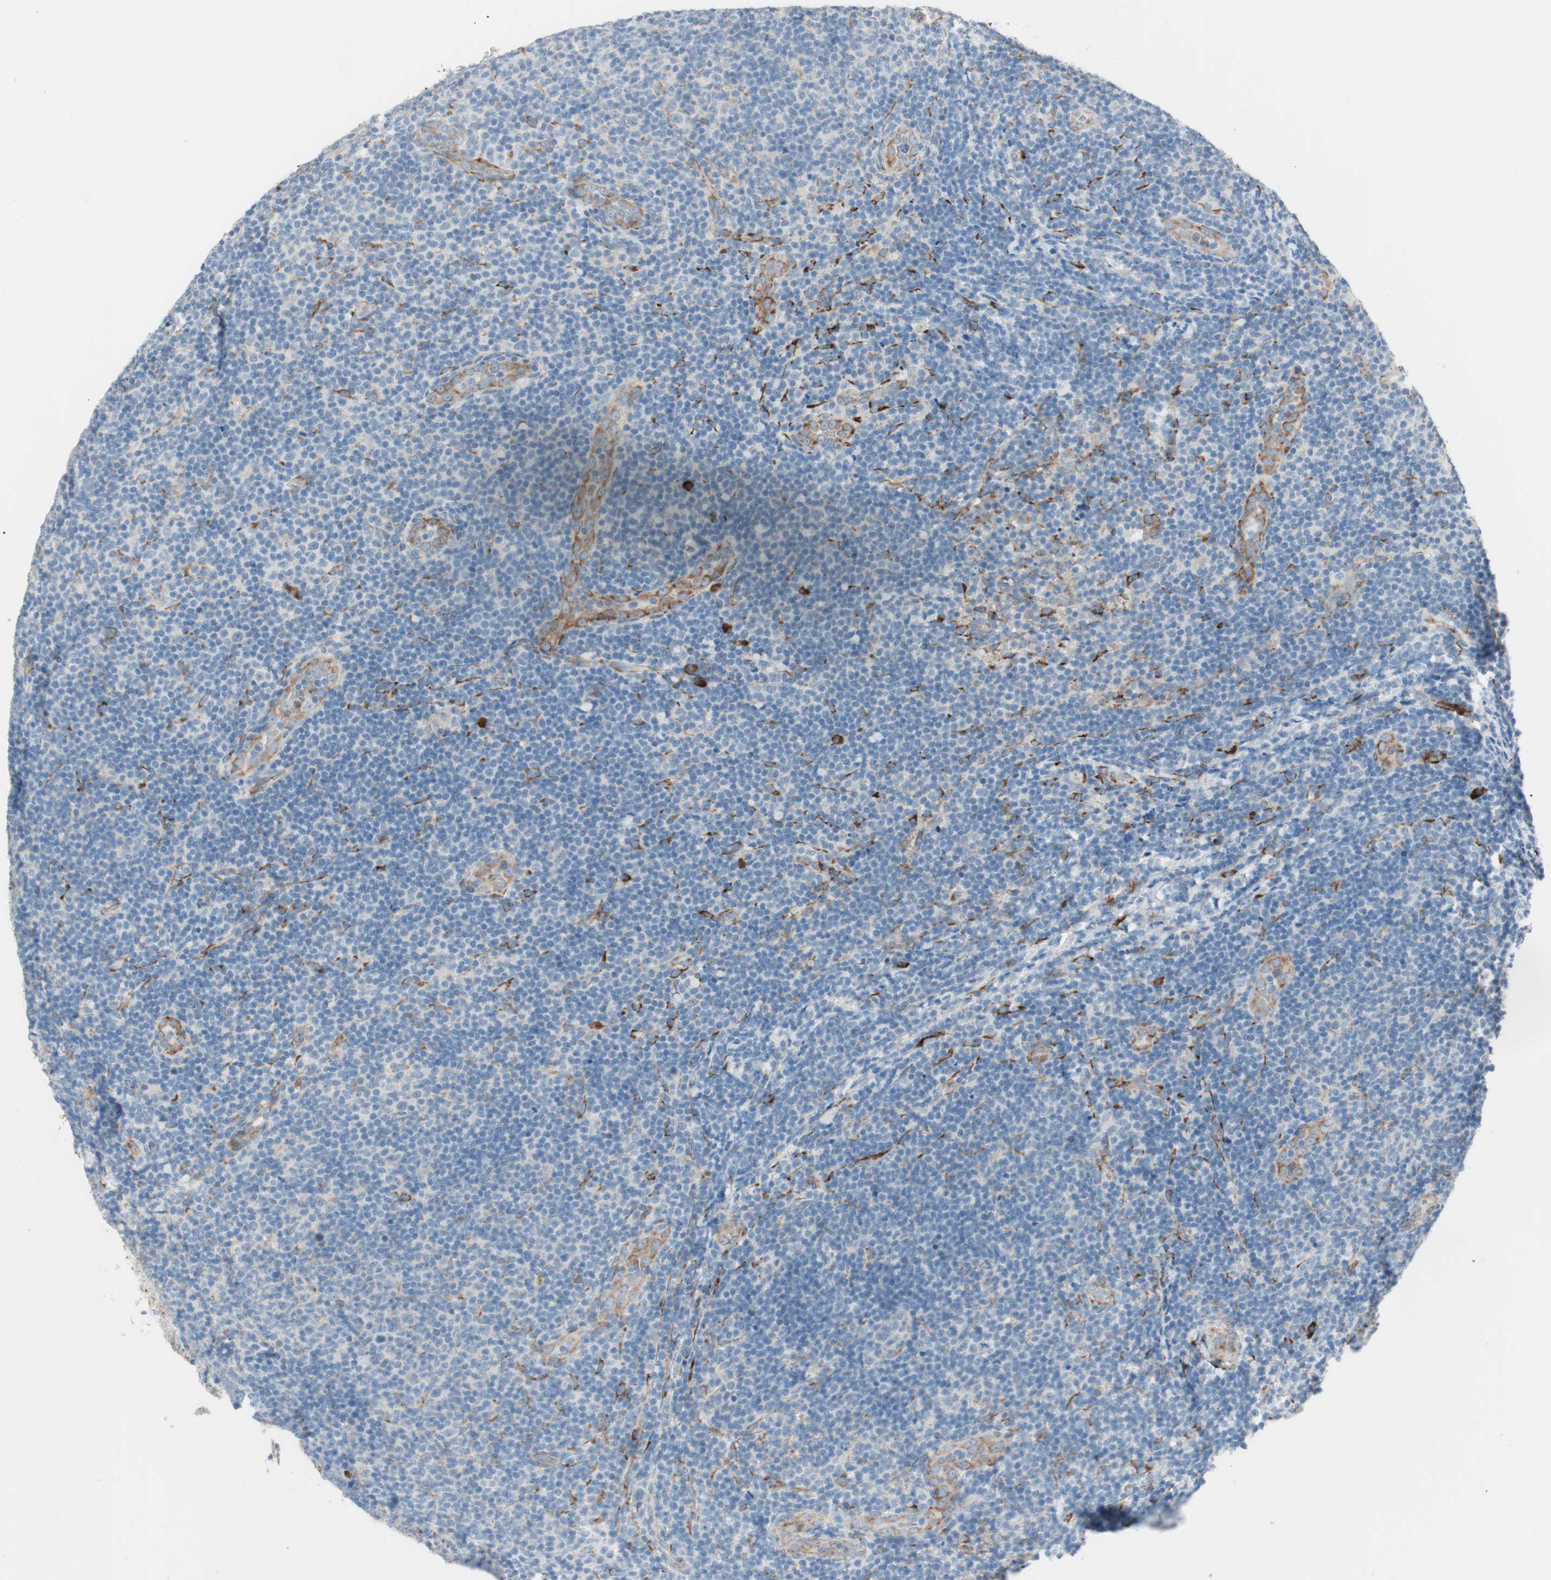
{"staining": {"intensity": "negative", "quantity": "none", "location": "none"}, "tissue": "lymphoma", "cell_type": "Tumor cells", "image_type": "cancer", "snomed": [{"axis": "morphology", "description": "Malignant lymphoma, non-Hodgkin's type, Low grade"}, {"axis": "topography", "description": "Lymph node"}], "caption": "Immunohistochemistry image of human low-grade malignant lymphoma, non-Hodgkin's type stained for a protein (brown), which shows no staining in tumor cells. (Immunohistochemistry (ihc), brightfield microscopy, high magnification).", "gene": "P4HTM", "patient": {"sex": "male", "age": 83}}